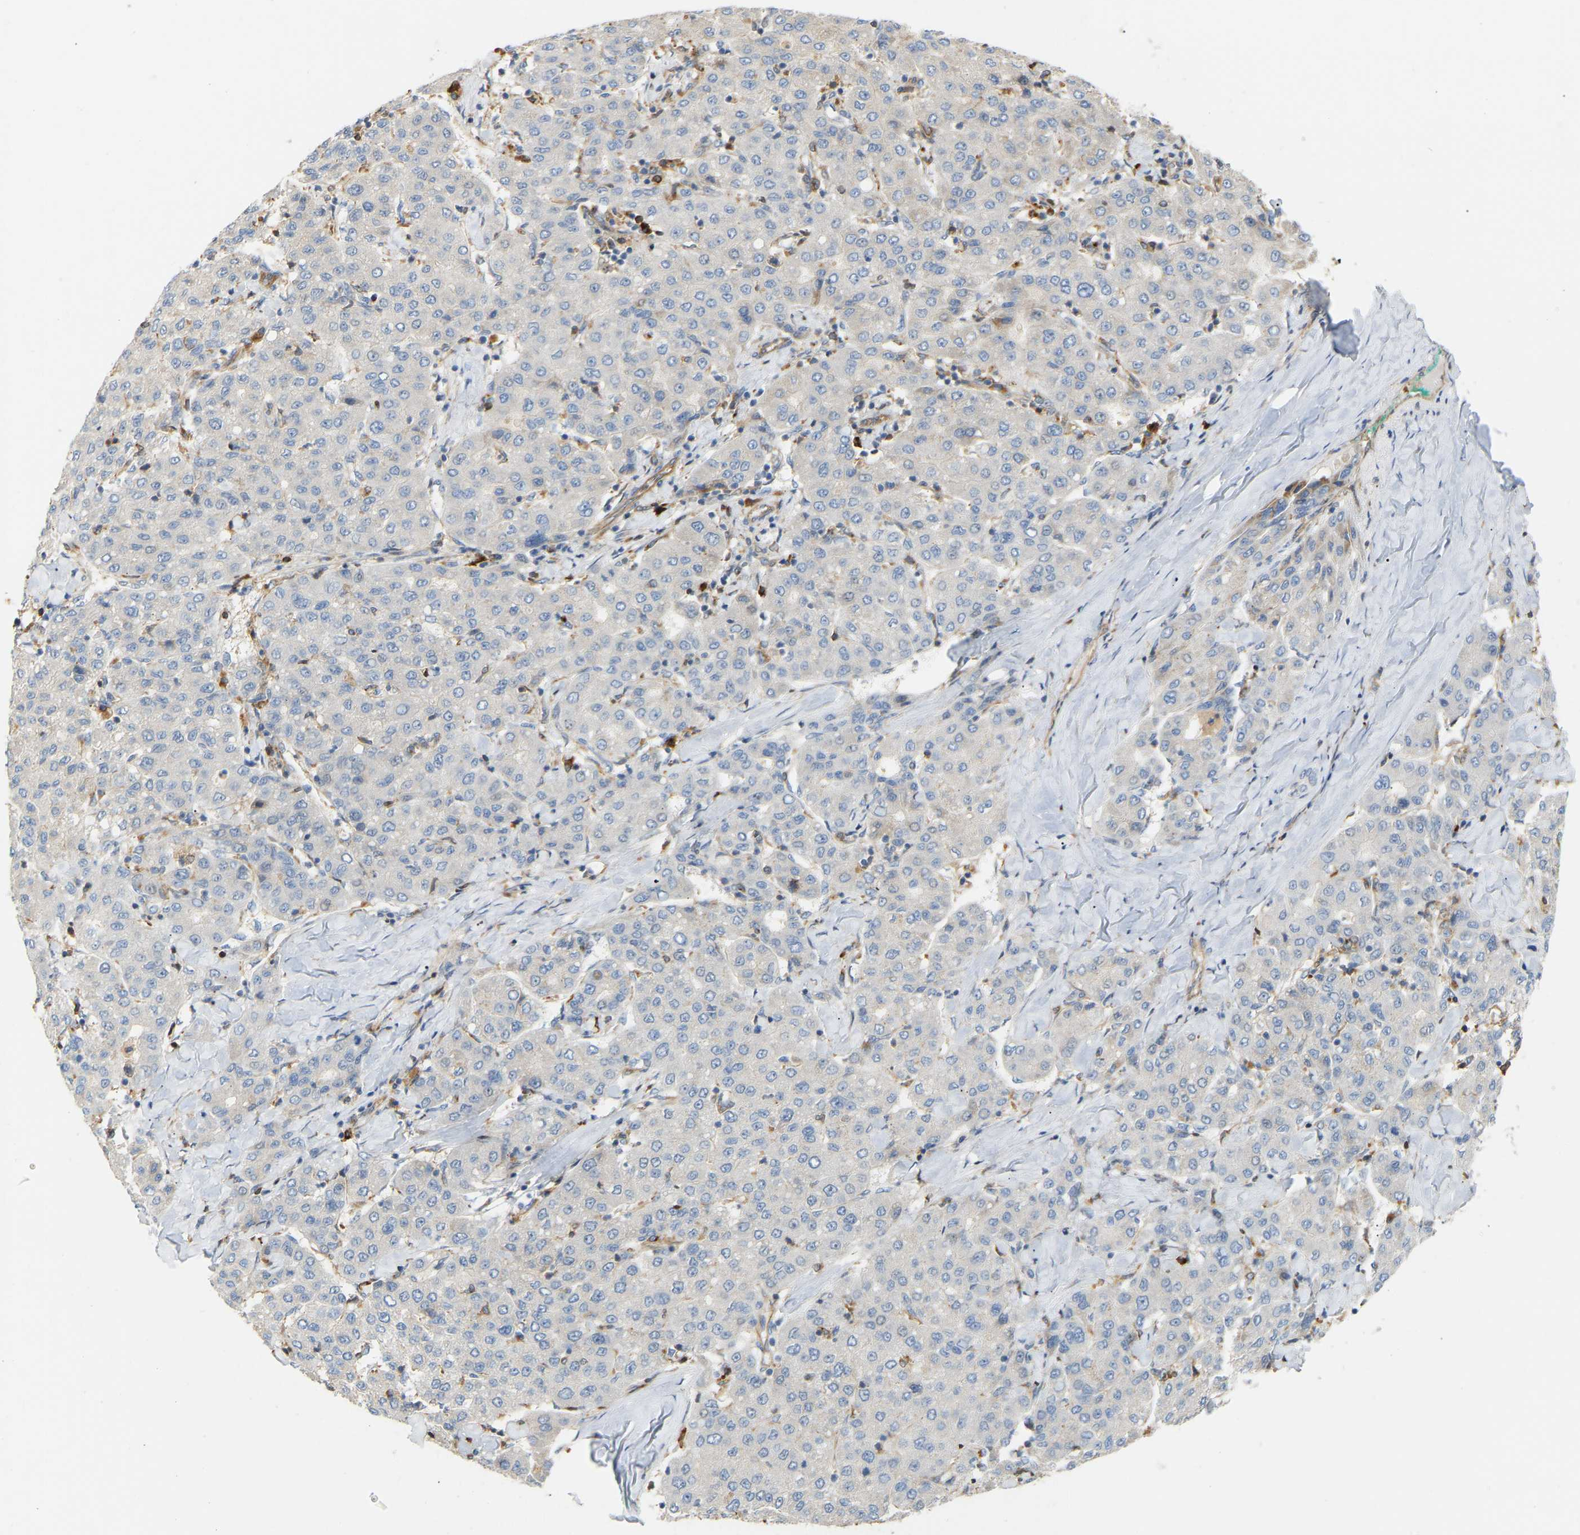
{"staining": {"intensity": "negative", "quantity": "none", "location": "none"}, "tissue": "liver cancer", "cell_type": "Tumor cells", "image_type": "cancer", "snomed": [{"axis": "morphology", "description": "Carcinoma, Hepatocellular, NOS"}, {"axis": "topography", "description": "Liver"}], "caption": "DAB immunohistochemical staining of human liver cancer (hepatocellular carcinoma) demonstrates no significant expression in tumor cells. The staining is performed using DAB (3,3'-diaminobenzidine) brown chromogen with nuclei counter-stained in using hematoxylin.", "gene": "PLCG2", "patient": {"sex": "male", "age": 65}}